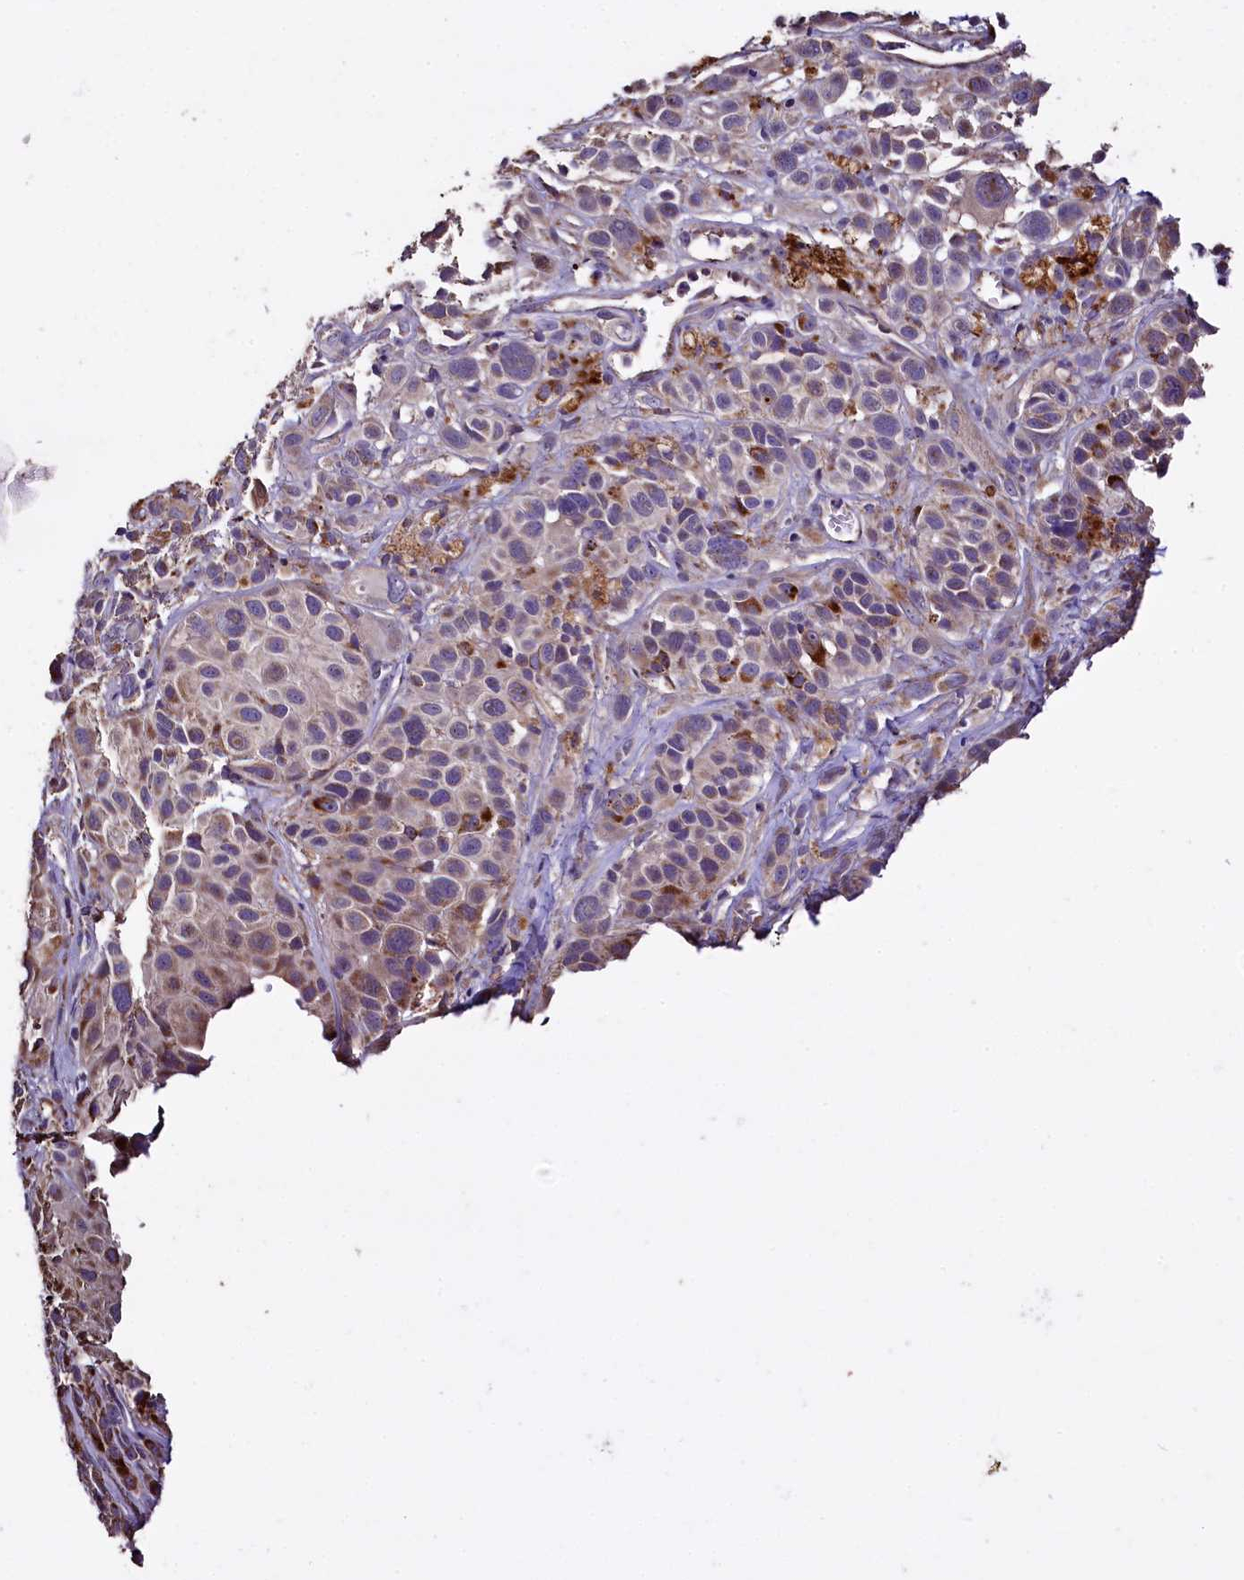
{"staining": {"intensity": "strong", "quantity": "25%-75%", "location": "cytoplasmic/membranous"}, "tissue": "melanoma", "cell_type": "Tumor cells", "image_type": "cancer", "snomed": [{"axis": "morphology", "description": "Malignant melanoma, NOS"}, {"axis": "topography", "description": "Skin of trunk"}], "caption": "The micrograph shows immunohistochemical staining of melanoma. There is strong cytoplasmic/membranous positivity is appreciated in approximately 25%-75% of tumor cells.", "gene": "COQ9", "patient": {"sex": "male", "age": 71}}